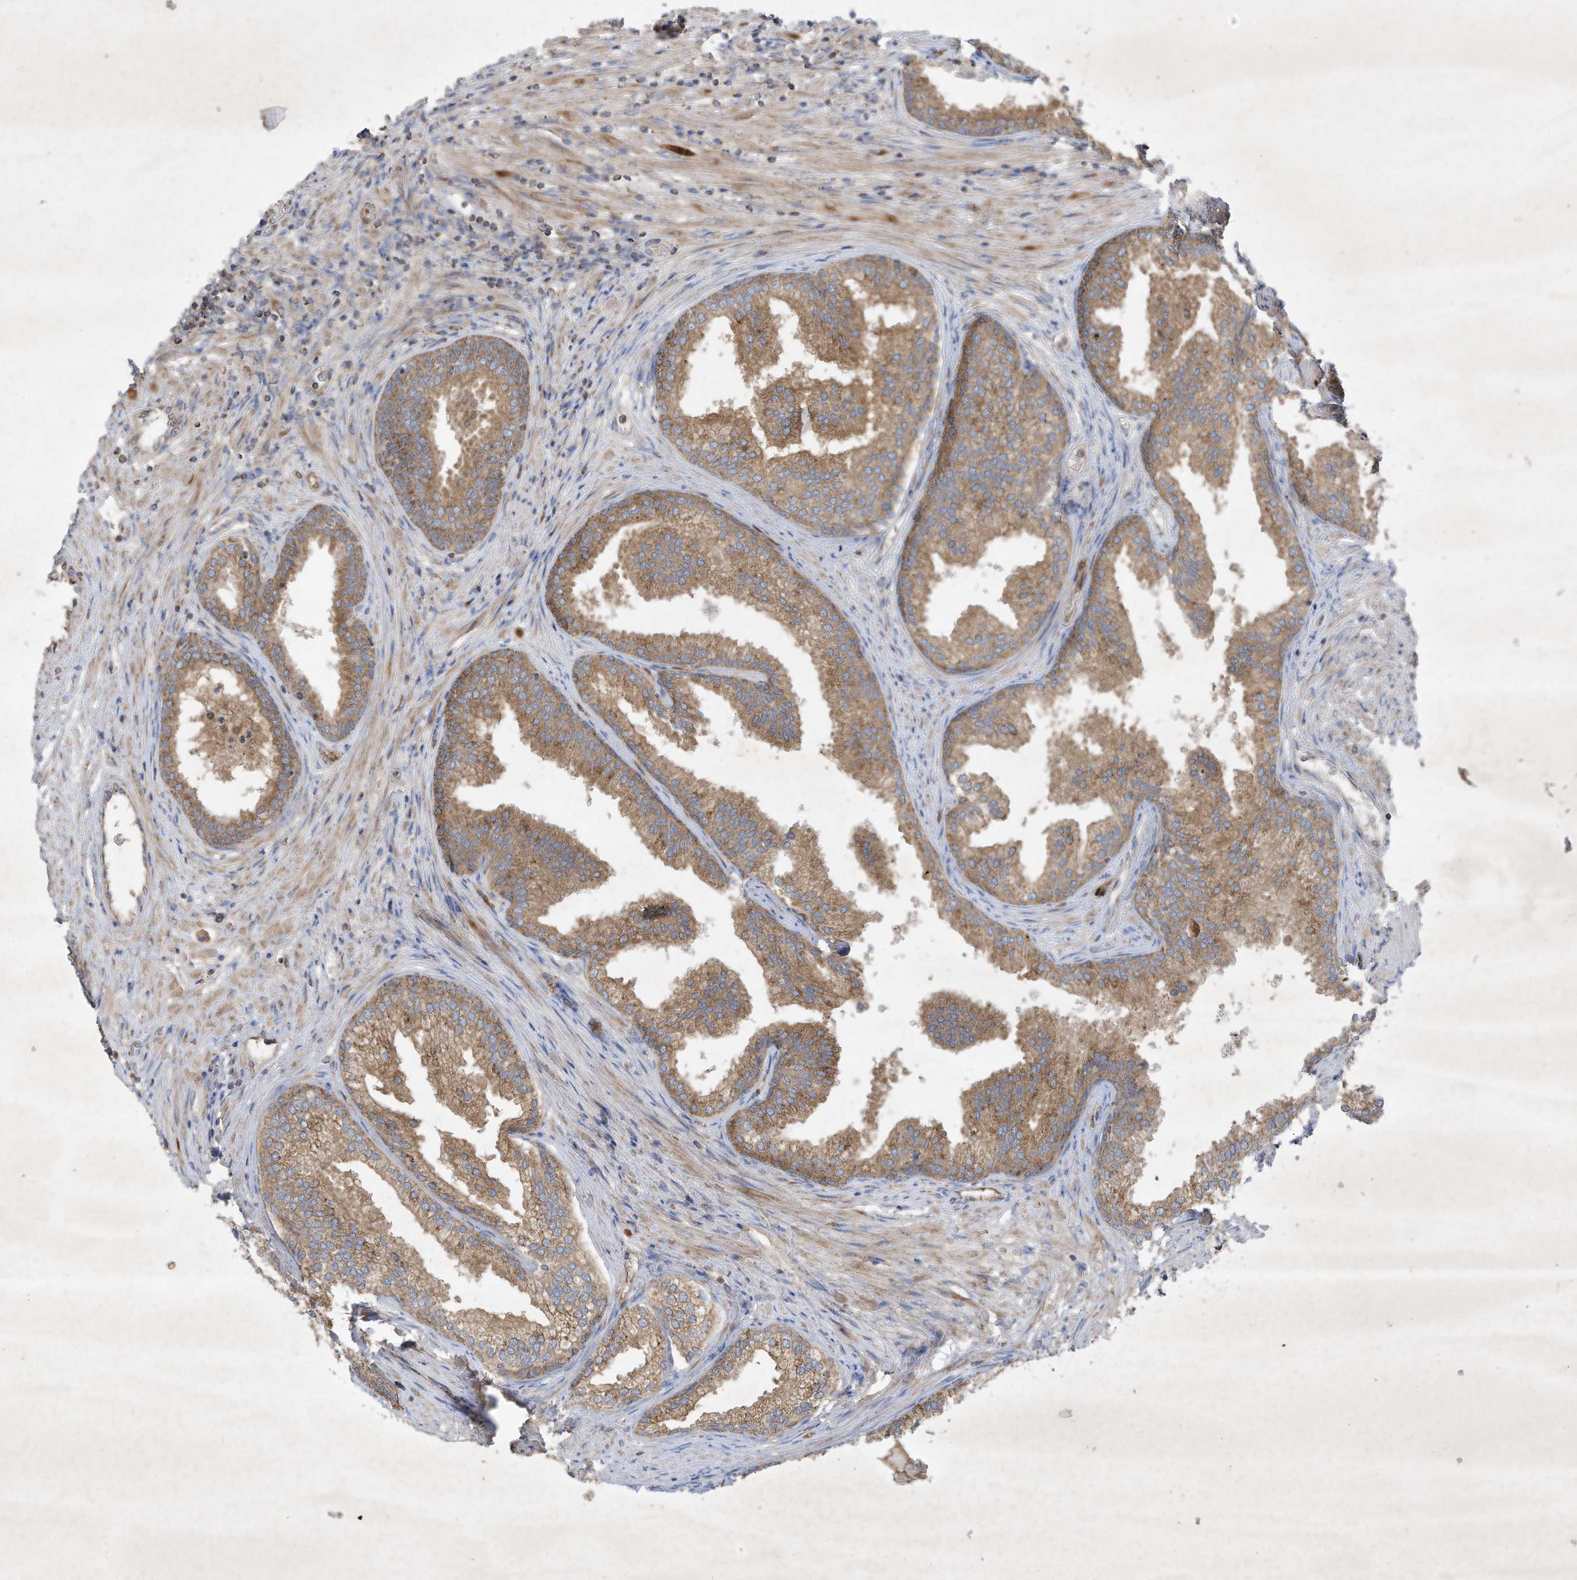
{"staining": {"intensity": "moderate", "quantity": ">75%", "location": "cytoplasmic/membranous"}, "tissue": "prostate", "cell_type": "Glandular cells", "image_type": "normal", "snomed": [{"axis": "morphology", "description": "Normal tissue, NOS"}, {"axis": "topography", "description": "Prostate"}], "caption": "Immunohistochemical staining of normal prostate exhibits medium levels of moderate cytoplasmic/membranous positivity in about >75% of glandular cells. The protein of interest is stained brown, and the nuclei are stained in blue (DAB (3,3'-diaminobenzidine) IHC with brightfield microscopy, high magnification).", "gene": "SYNJ2", "patient": {"sex": "male", "age": 76}}